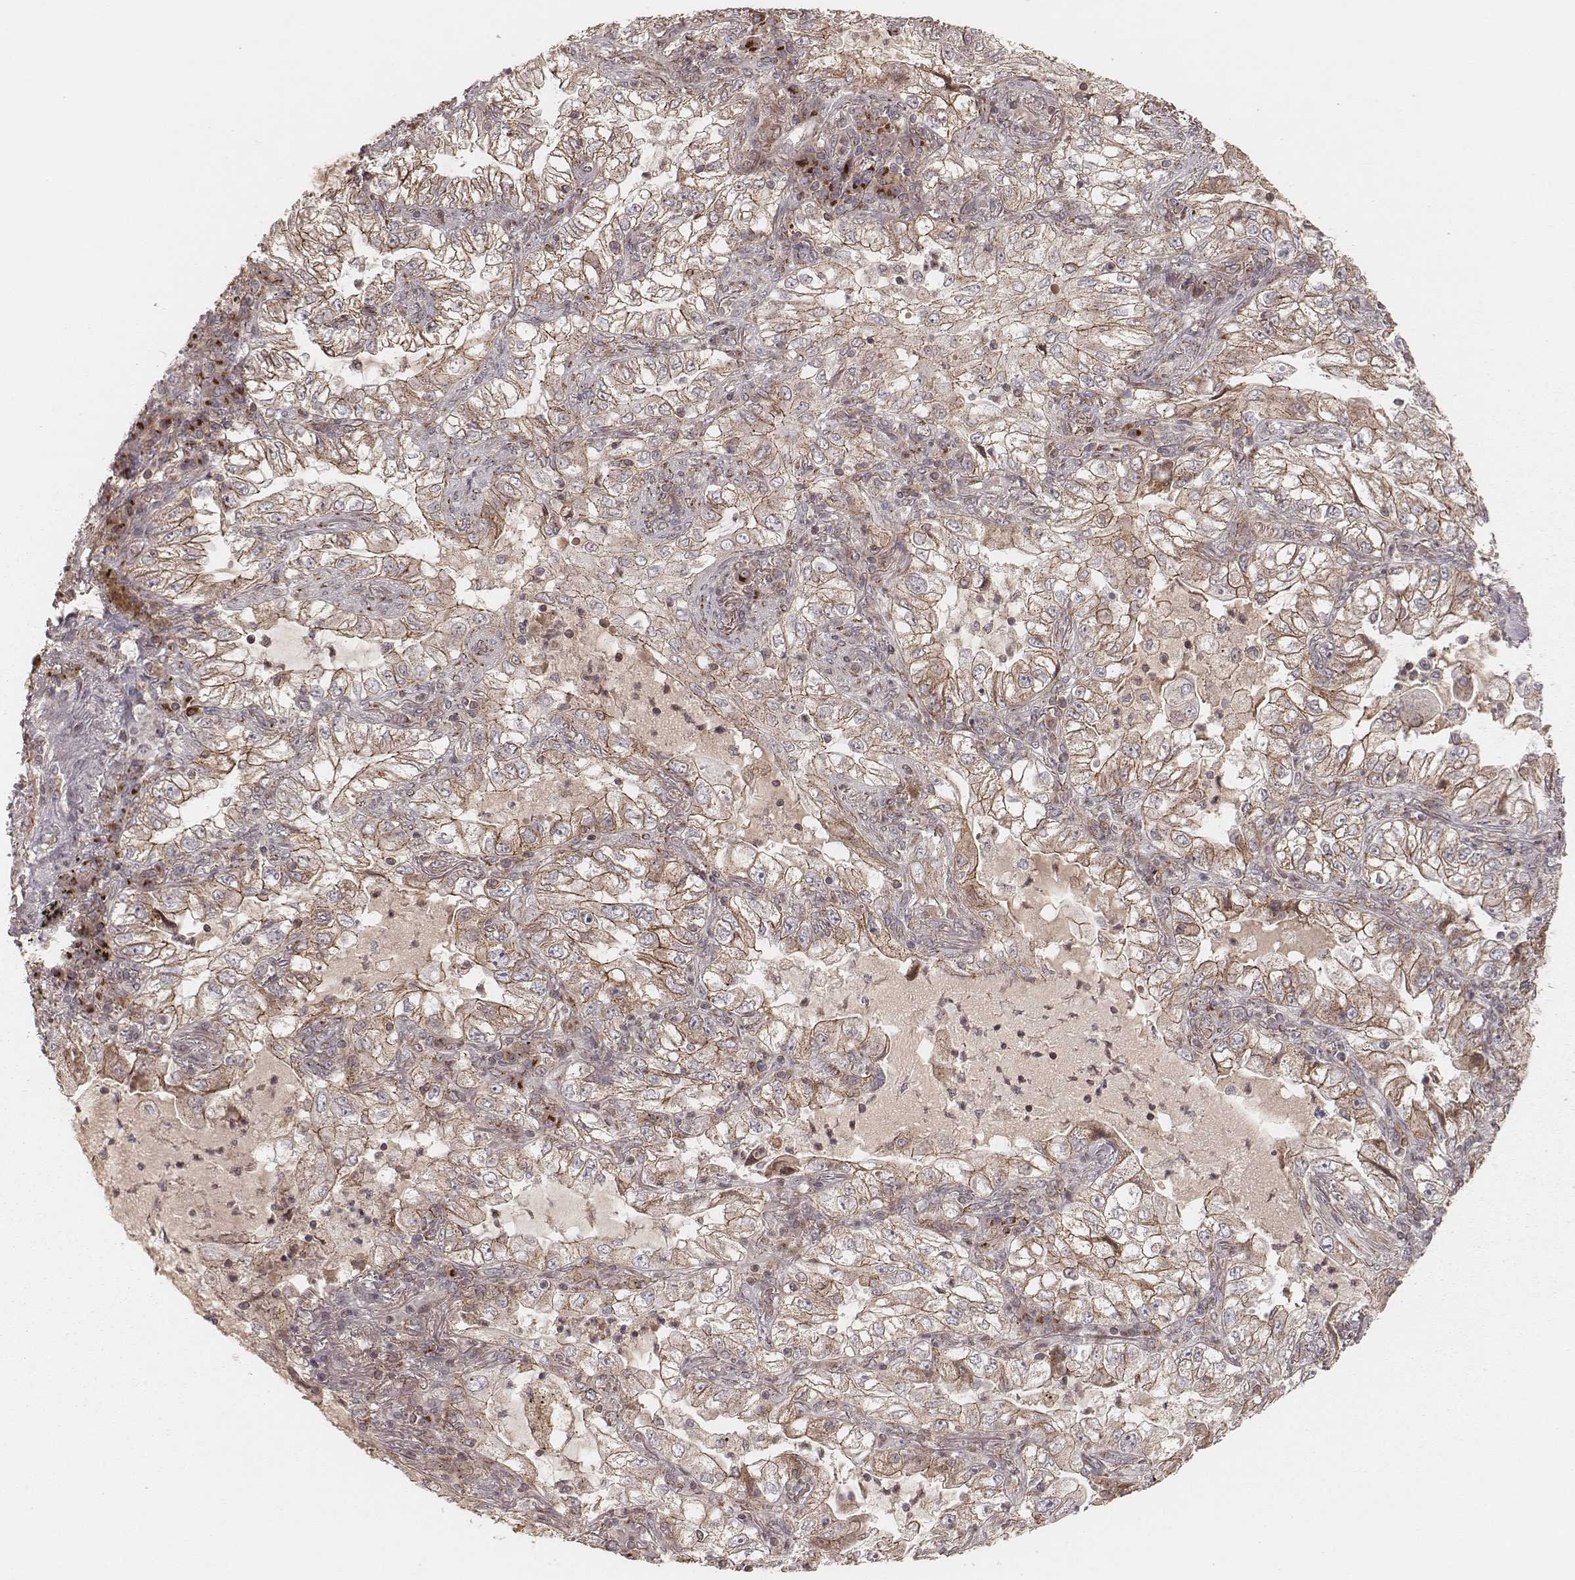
{"staining": {"intensity": "moderate", "quantity": ">75%", "location": "cytoplasmic/membranous"}, "tissue": "lung cancer", "cell_type": "Tumor cells", "image_type": "cancer", "snomed": [{"axis": "morphology", "description": "Adenocarcinoma, NOS"}, {"axis": "topography", "description": "Lung"}], "caption": "Immunohistochemical staining of lung adenocarcinoma displays moderate cytoplasmic/membranous protein staining in approximately >75% of tumor cells. The protein is stained brown, and the nuclei are stained in blue (DAB IHC with brightfield microscopy, high magnification).", "gene": "MYO19", "patient": {"sex": "female", "age": 73}}